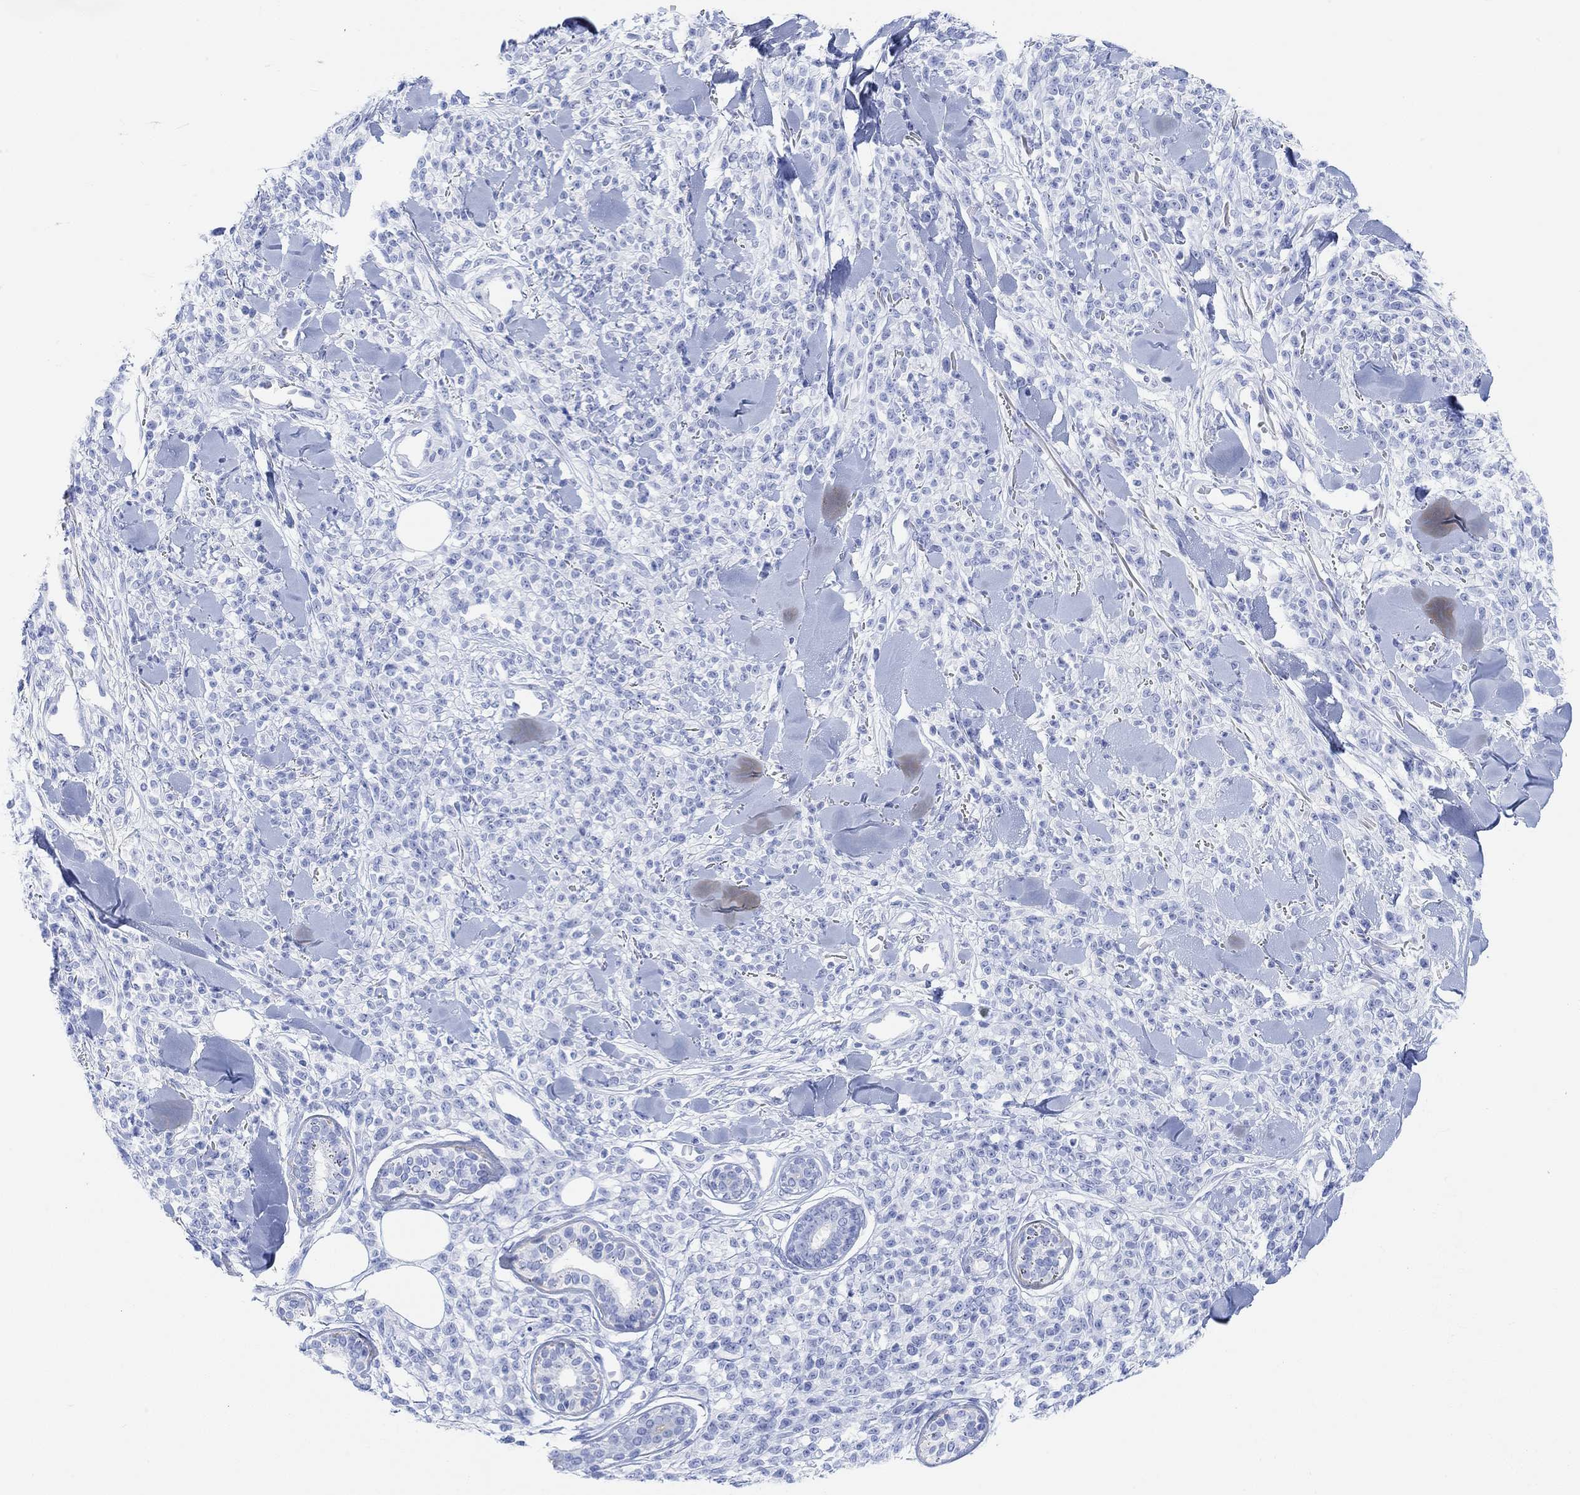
{"staining": {"intensity": "negative", "quantity": "none", "location": "none"}, "tissue": "melanoma", "cell_type": "Tumor cells", "image_type": "cancer", "snomed": [{"axis": "morphology", "description": "Malignant melanoma, NOS"}, {"axis": "topography", "description": "Skin"}, {"axis": "topography", "description": "Skin of trunk"}], "caption": "The micrograph exhibits no significant staining in tumor cells of malignant melanoma. (DAB (3,3'-diaminobenzidine) immunohistochemistry (IHC) visualized using brightfield microscopy, high magnification).", "gene": "ANKRD33", "patient": {"sex": "male", "age": 74}}